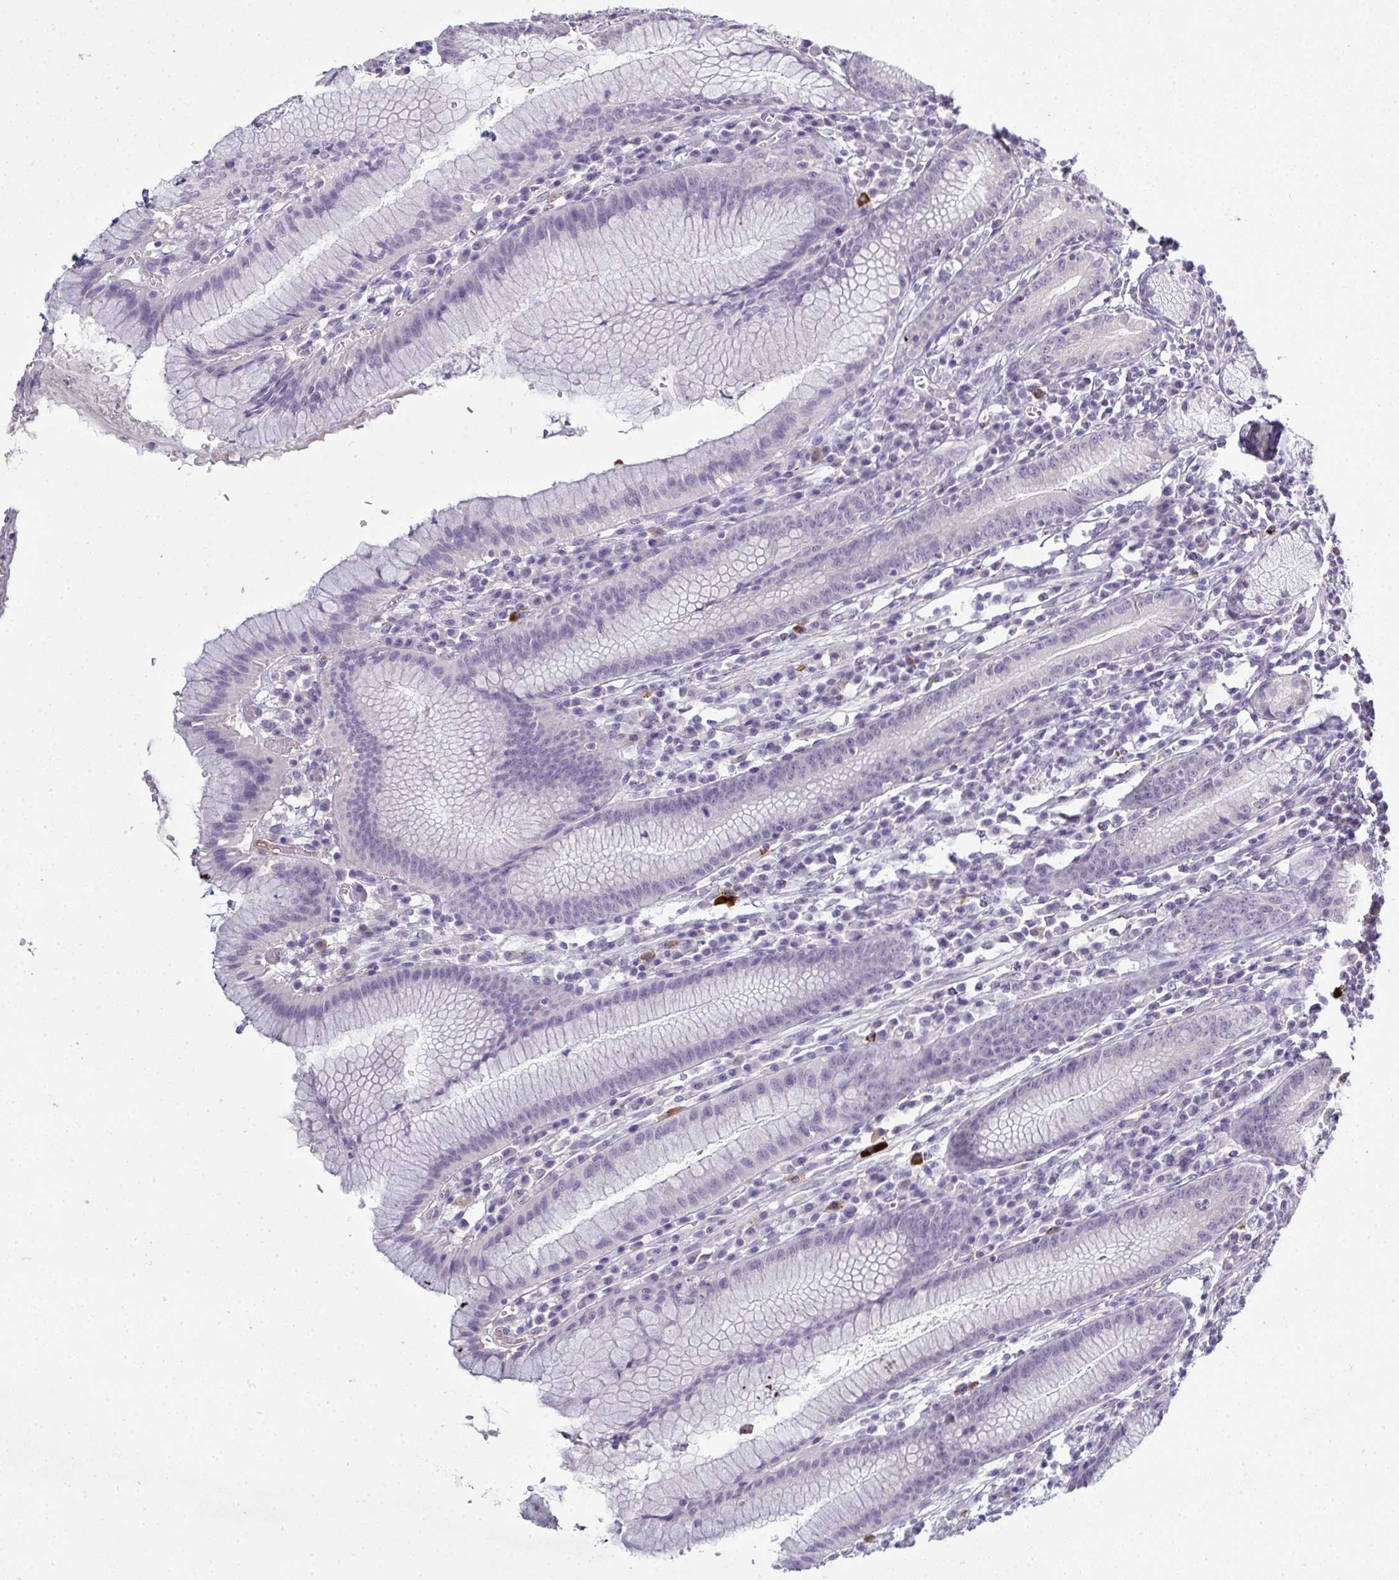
{"staining": {"intensity": "moderate", "quantity": "<25%", "location": "cytoplasmic/membranous"}, "tissue": "stomach", "cell_type": "Glandular cells", "image_type": "normal", "snomed": [{"axis": "morphology", "description": "Normal tissue, NOS"}, {"axis": "topography", "description": "Stomach"}], "caption": "Human stomach stained with a brown dye demonstrates moderate cytoplasmic/membranous positive expression in approximately <25% of glandular cells.", "gene": "ADAM21", "patient": {"sex": "male", "age": 55}}